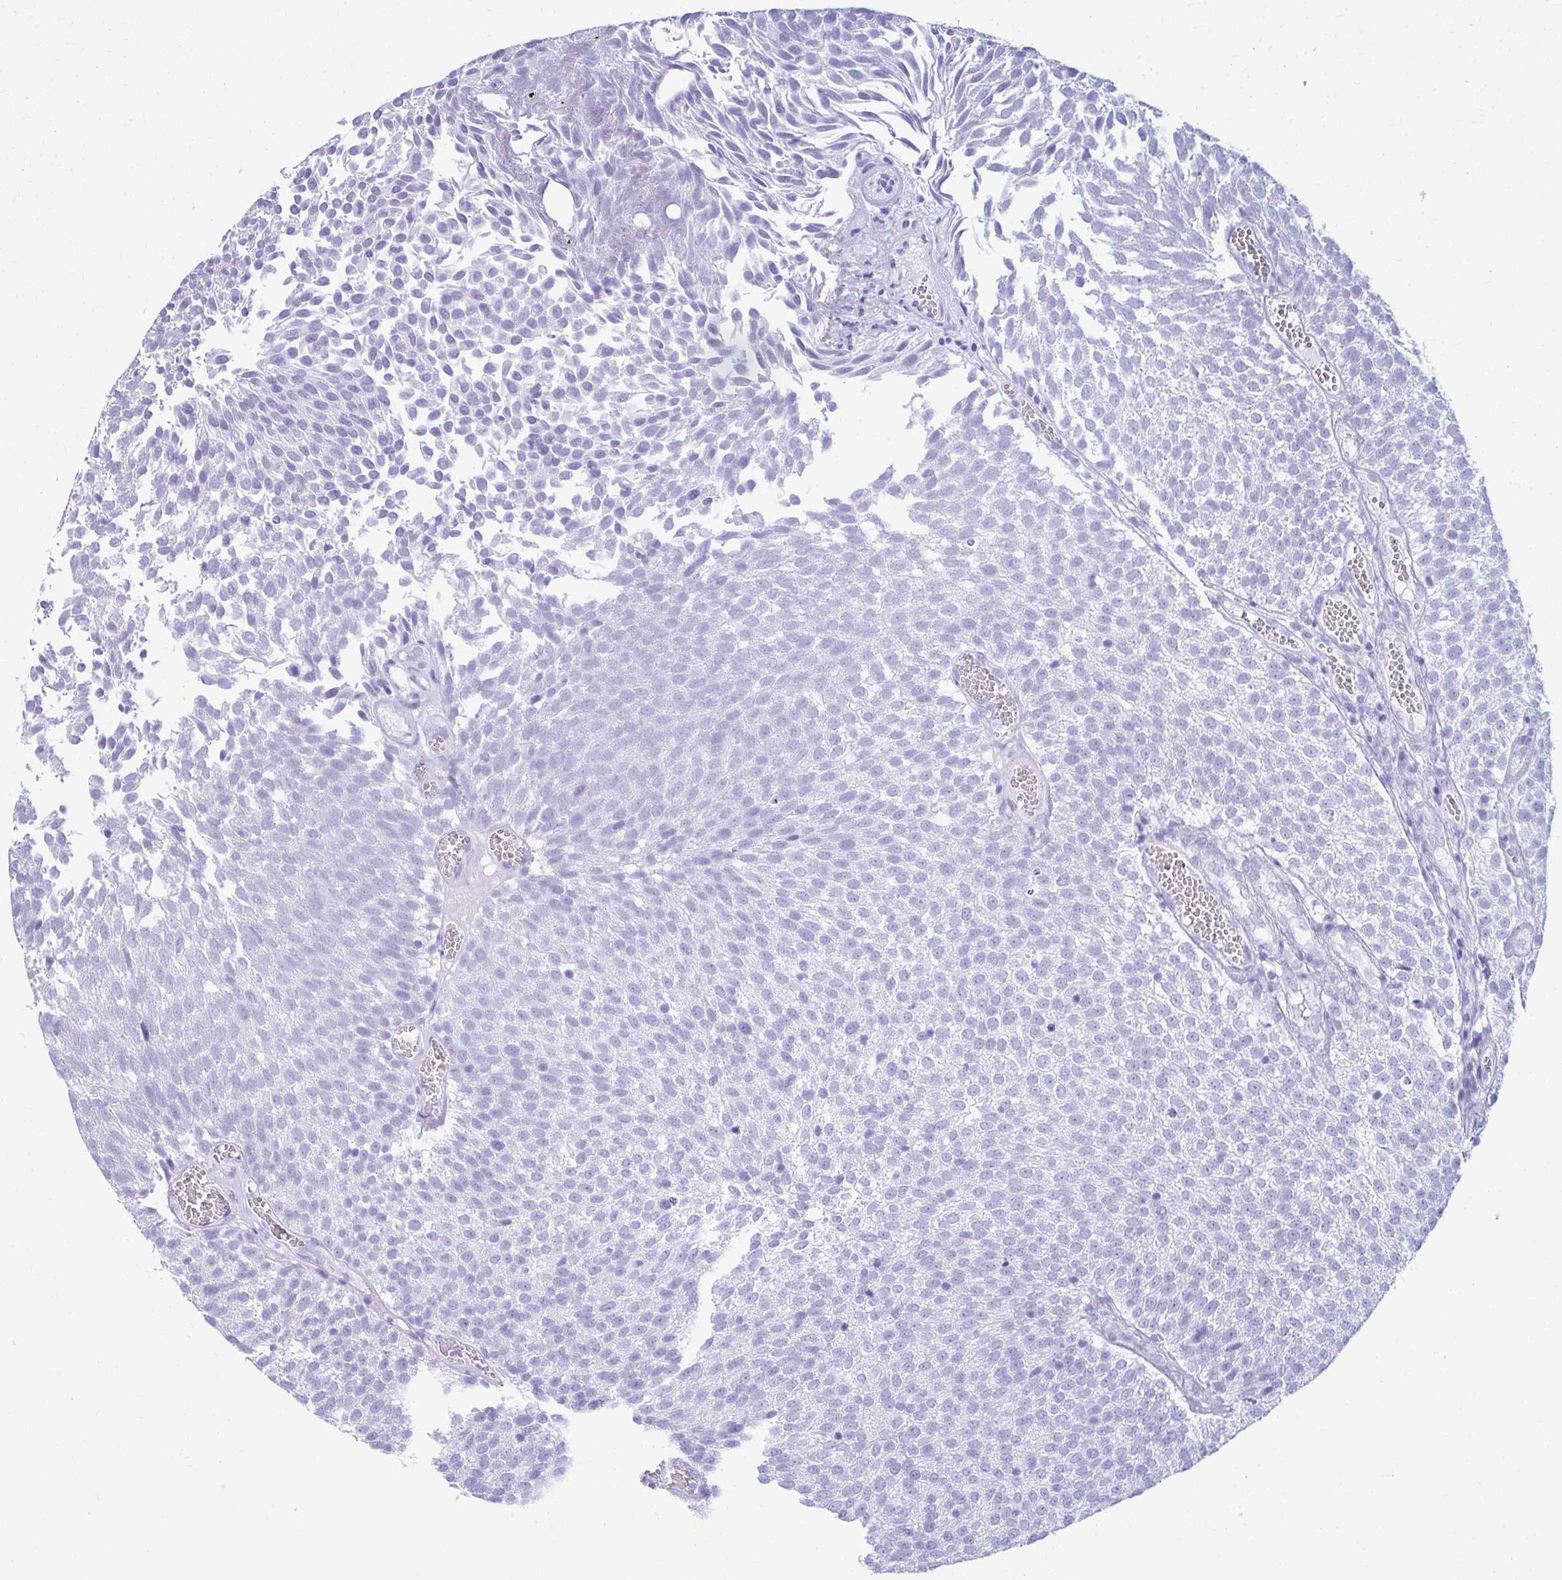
{"staining": {"intensity": "negative", "quantity": "none", "location": "none"}, "tissue": "urothelial cancer", "cell_type": "Tumor cells", "image_type": "cancer", "snomed": [{"axis": "morphology", "description": "Urothelial carcinoma, Low grade"}, {"axis": "topography", "description": "Urinary bladder"}], "caption": "DAB (3,3'-diaminobenzidine) immunohistochemical staining of urothelial cancer shows no significant positivity in tumor cells.", "gene": "ATP4B", "patient": {"sex": "female", "age": 79}}